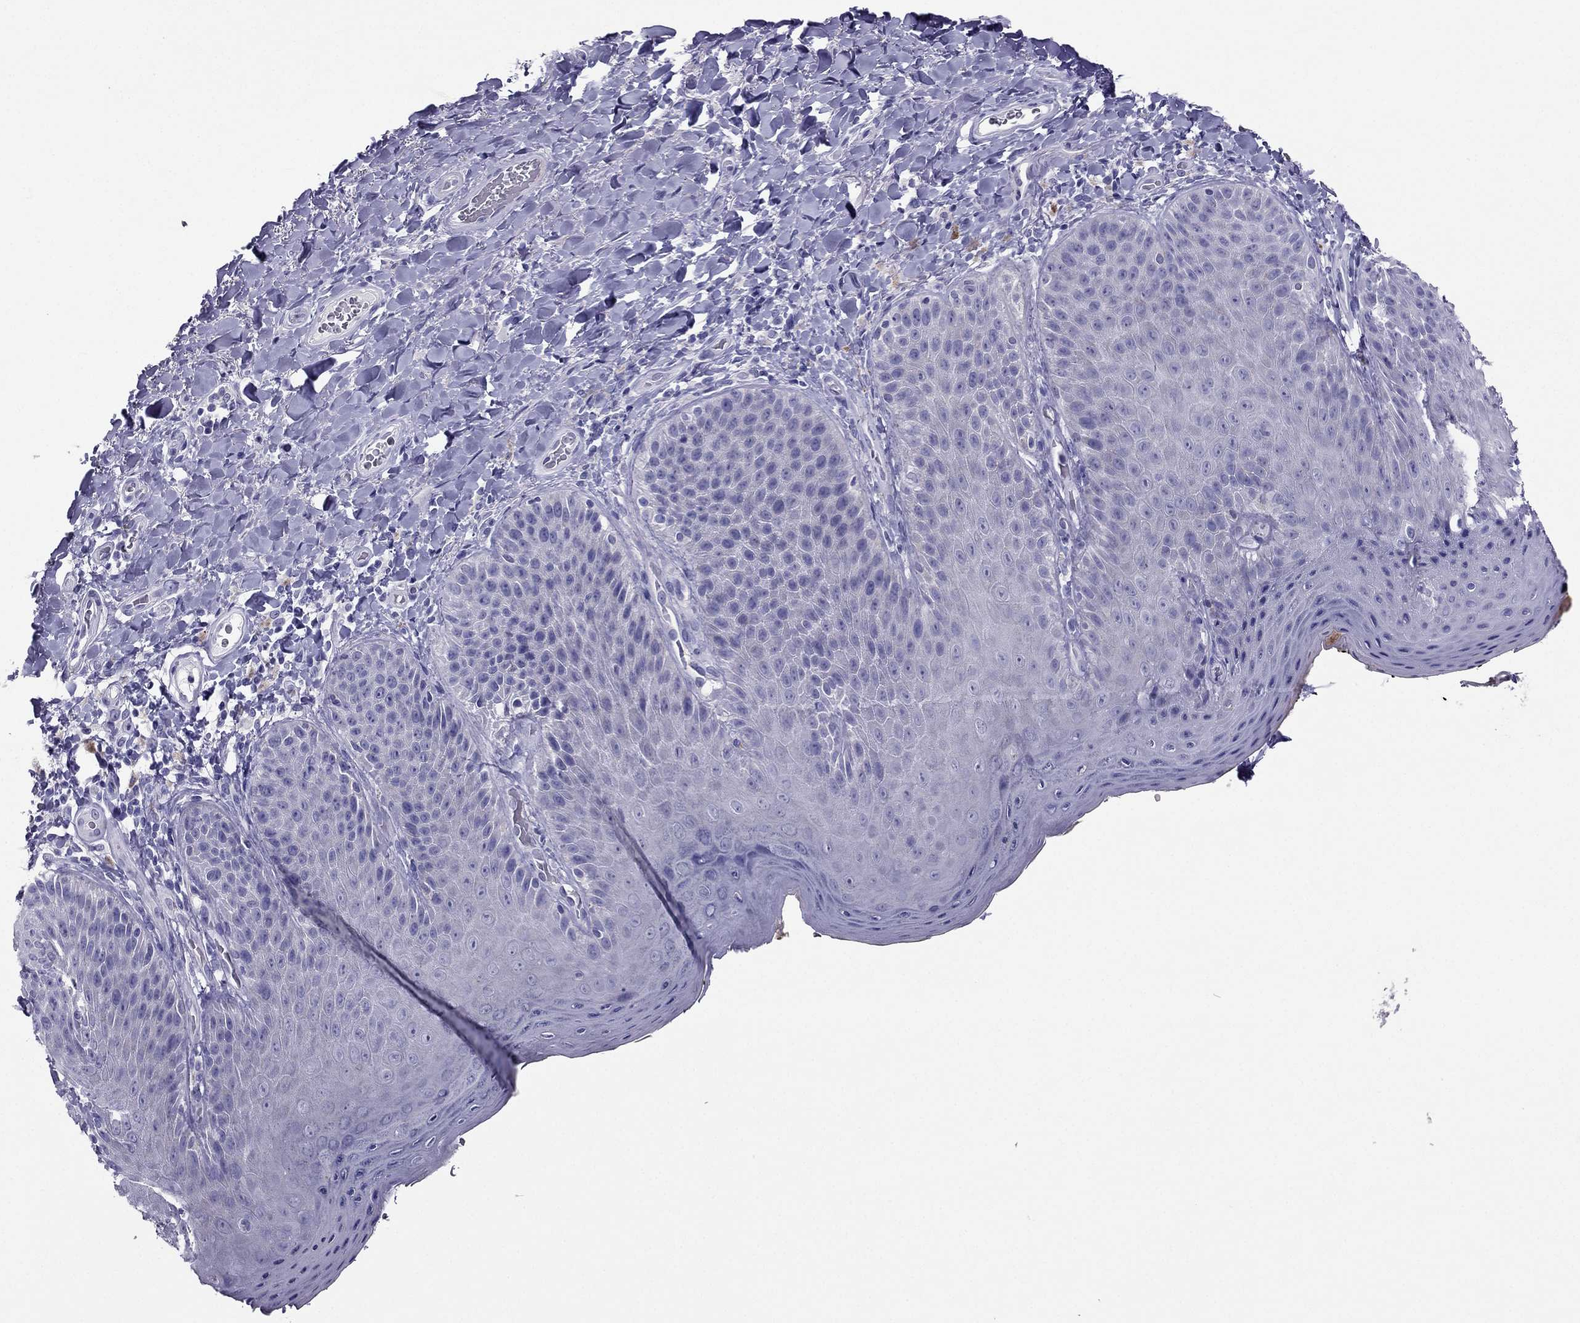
{"staining": {"intensity": "negative", "quantity": "none", "location": "none"}, "tissue": "skin", "cell_type": "Epidermal cells", "image_type": "normal", "snomed": [{"axis": "morphology", "description": "Normal tissue, NOS"}, {"axis": "topography", "description": "Anal"}], "caption": "Immunohistochemical staining of unremarkable human skin exhibits no significant expression in epidermal cells. (Stains: DAB (3,3'-diaminobenzidine) IHC with hematoxylin counter stain, Microscopy: brightfield microscopy at high magnification).", "gene": "PDE6A", "patient": {"sex": "male", "age": 53}}